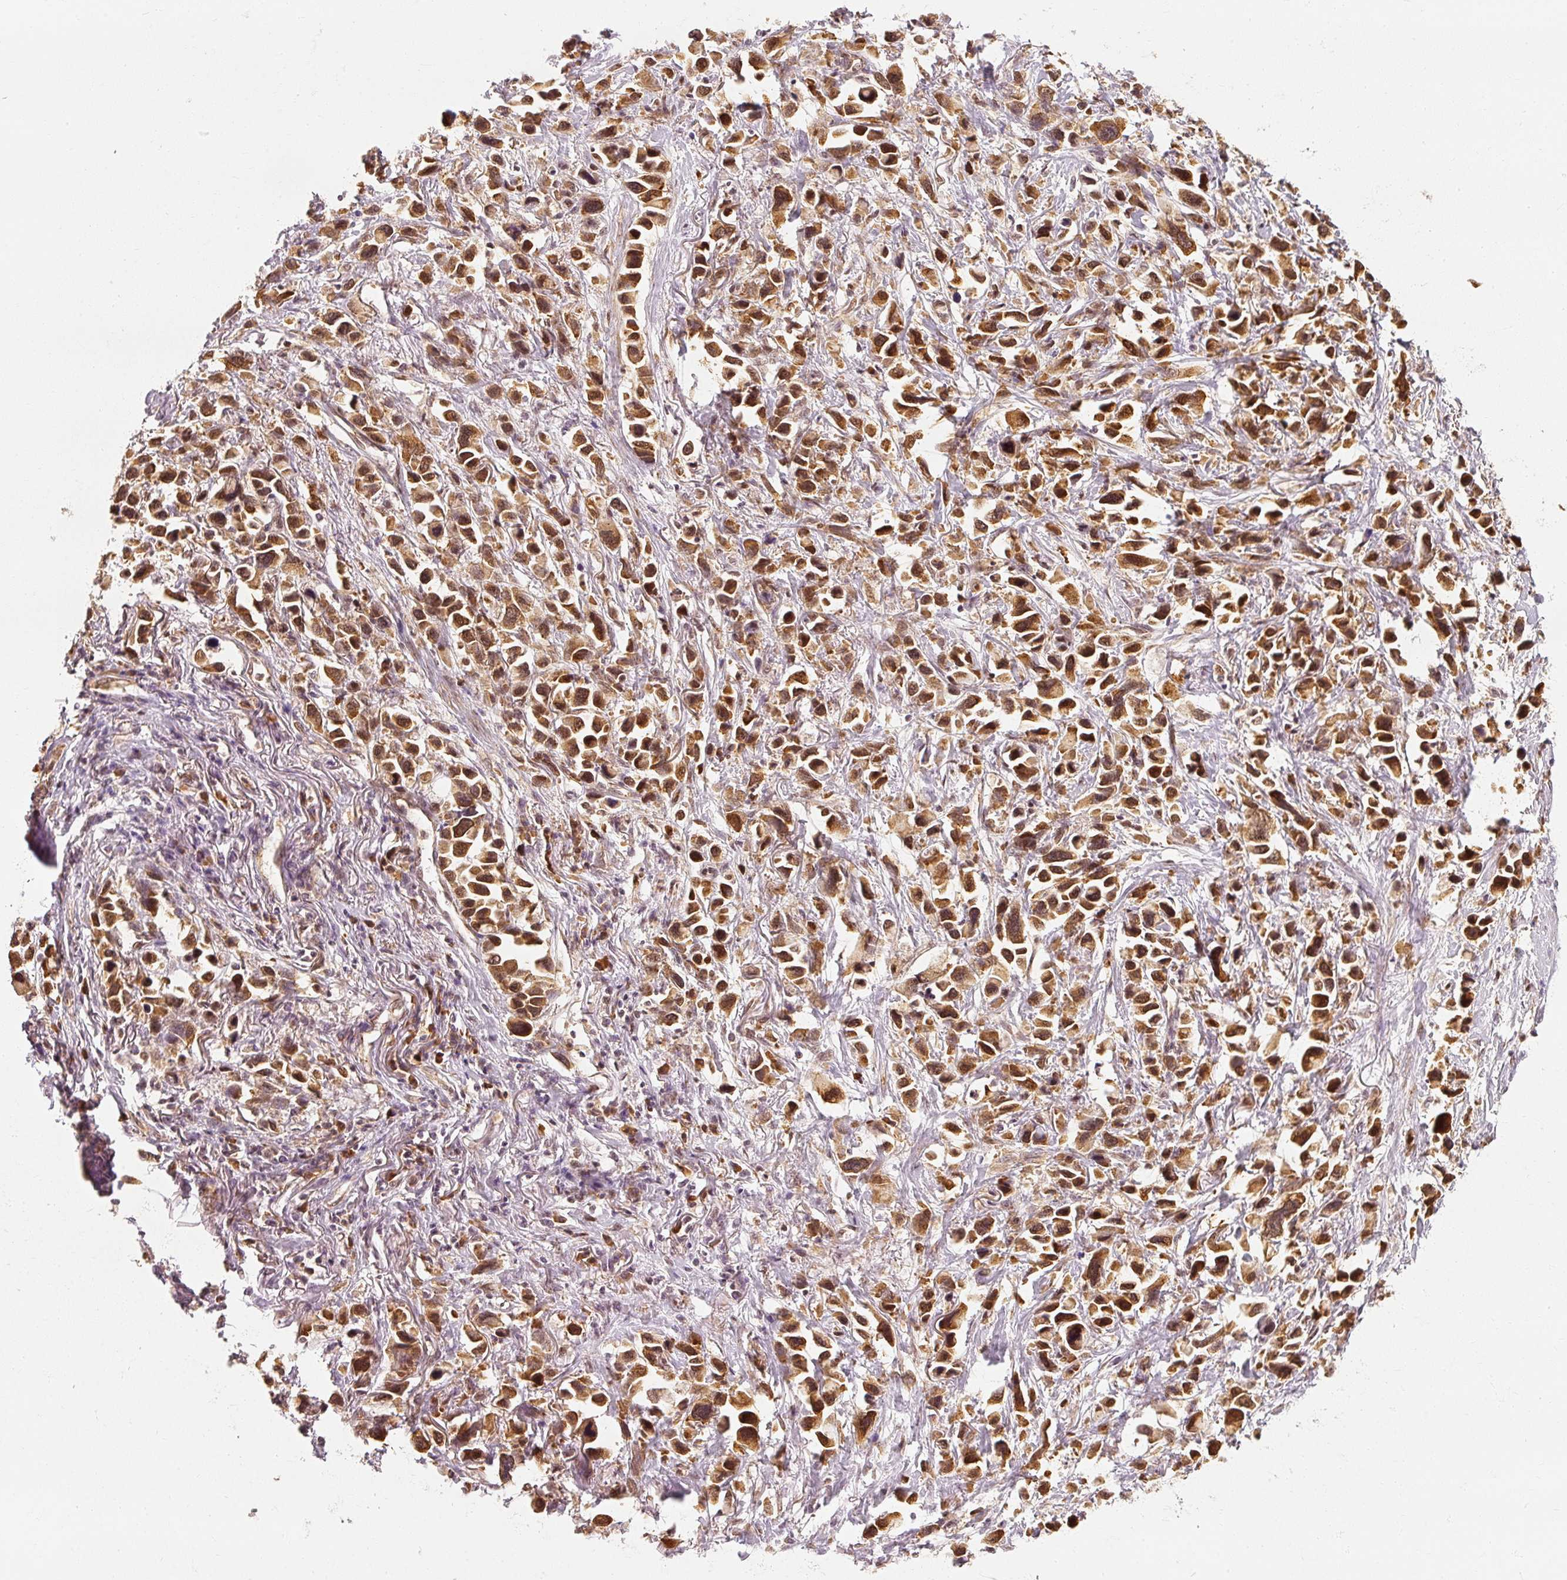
{"staining": {"intensity": "strong", "quantity": ">75%", "location": "cytoplasmic/membranous"}, "tissue": "stomach cancer", "cell_type": "Tumor cells", "image_type": "cancer", "snomed": [{"axis": "morphology", "description": "Adenocarcinoma, NOS"}, {"axis": "topography", "description": "Stomach"}], "caption": "Brown immunohistochemical staining in human adenocarcinoma (stomach) displays strong cytoplasmic/membranous staining in about >75% of tumor cells.", "gene": "EEF1A2", "patient": {"sex": "female", "age": 81}}